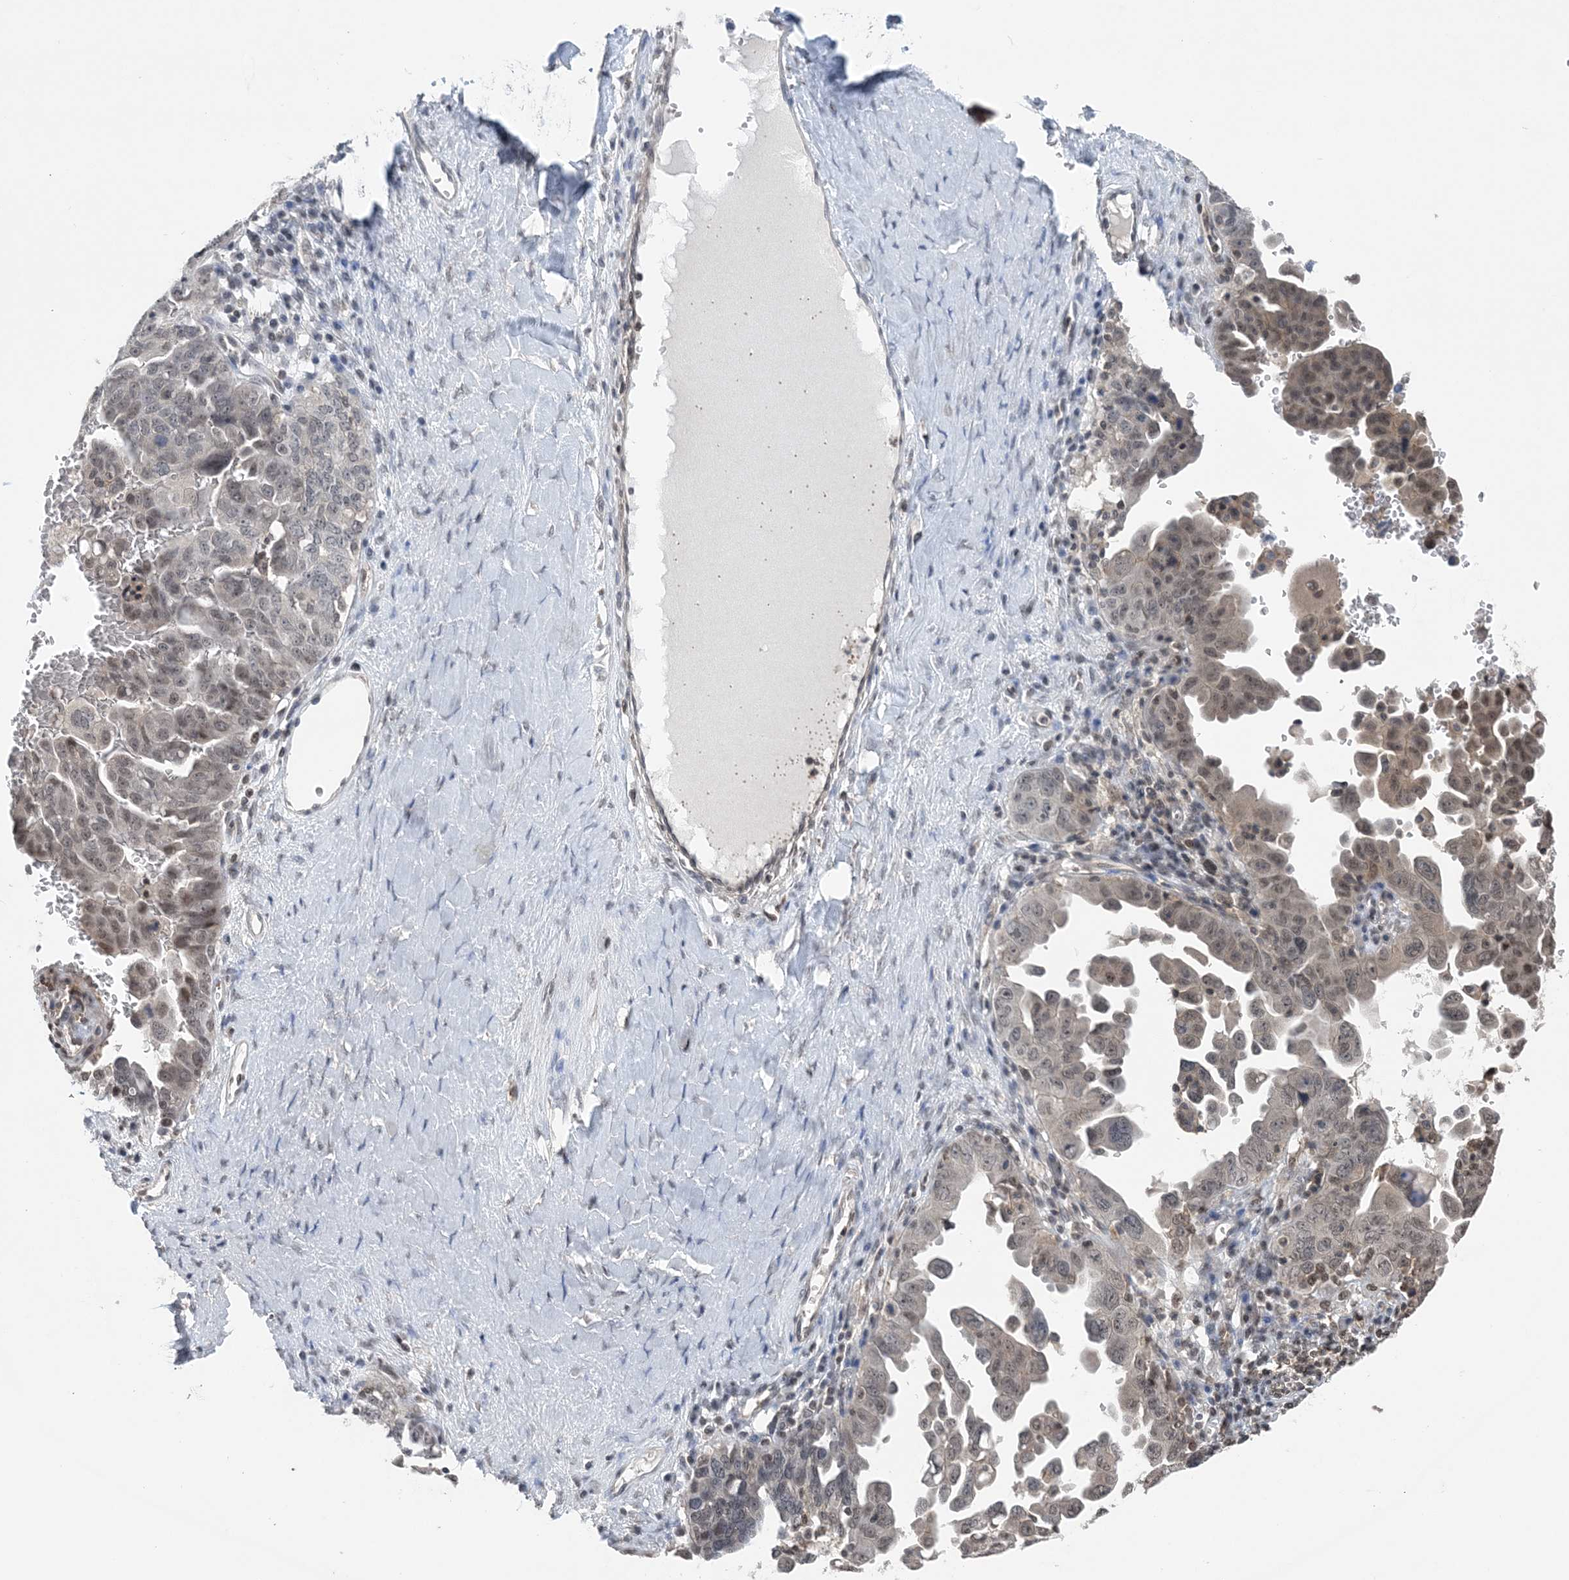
{"staining": {"intensity": "weak", "quantity": ">75%", "location": "nuclear"}, "tissue": "ovarian cancer", "cell_type": "Tumor cells", "image_type": "cancer", "snomed": [{"axis": "morphology", "description": "Carcinoma, endometroid"}, {"axis": "topography", "description": "Ovary"}], "caption": "Ovarian cancer (endometroid carcinoma) stained with IHC shows weak nuclear positivity in about >75% of tumor cells.", "gene": "CCDC152", "patient": {"sex": "female", "age": 62}}